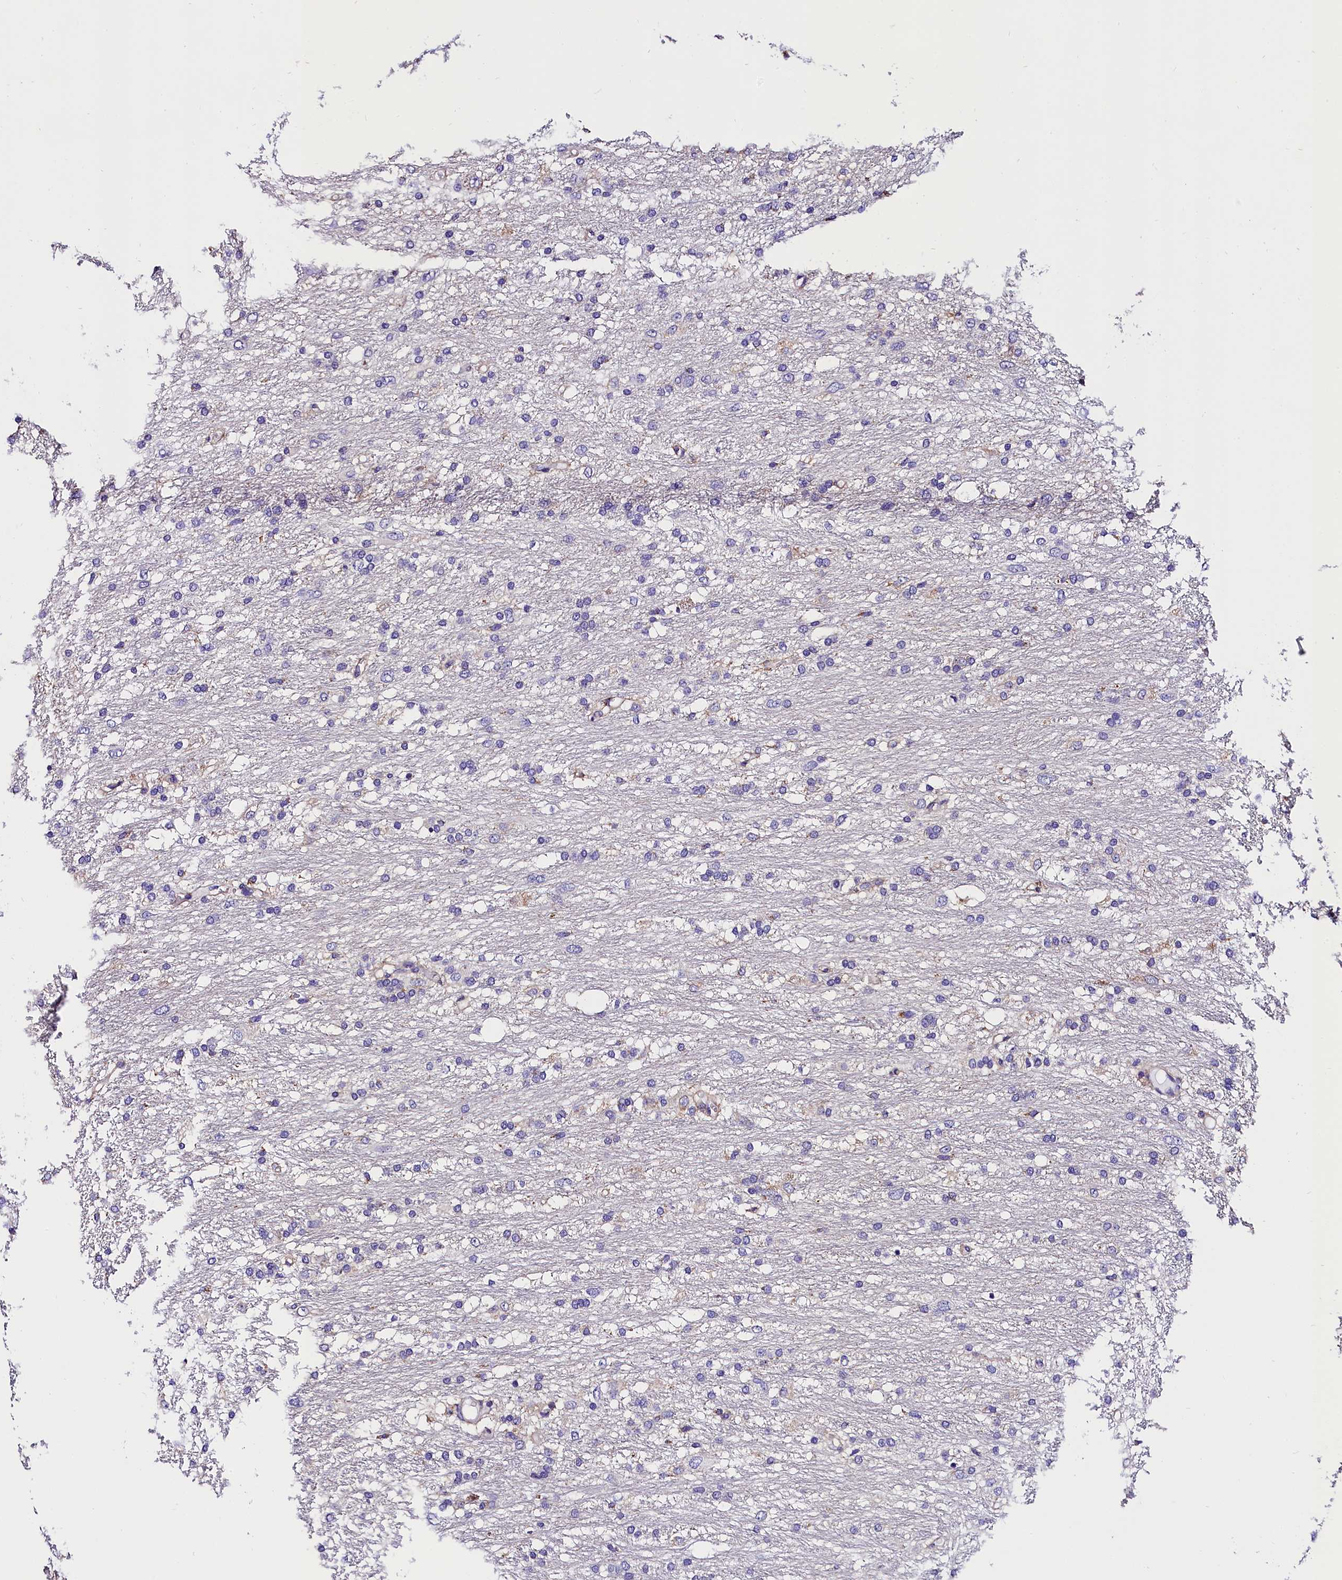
{"staining": {"intensity": "negative", "quantity": "none", "location": "none"}, "tissue": "glioma", "cell_type": "Tumor cells", "image_type": "cancer", "snomed": [{"axis": "morphology", "description": "Glioma, malignant, Low grade"}, {"axis": "topography", "description": "Brain"}], "caption": "Protein analysis of glioma shows no significant positivity in tumor cells.", "gene": "ACAA2", "patient": {"sex": "male", "age": 77}}